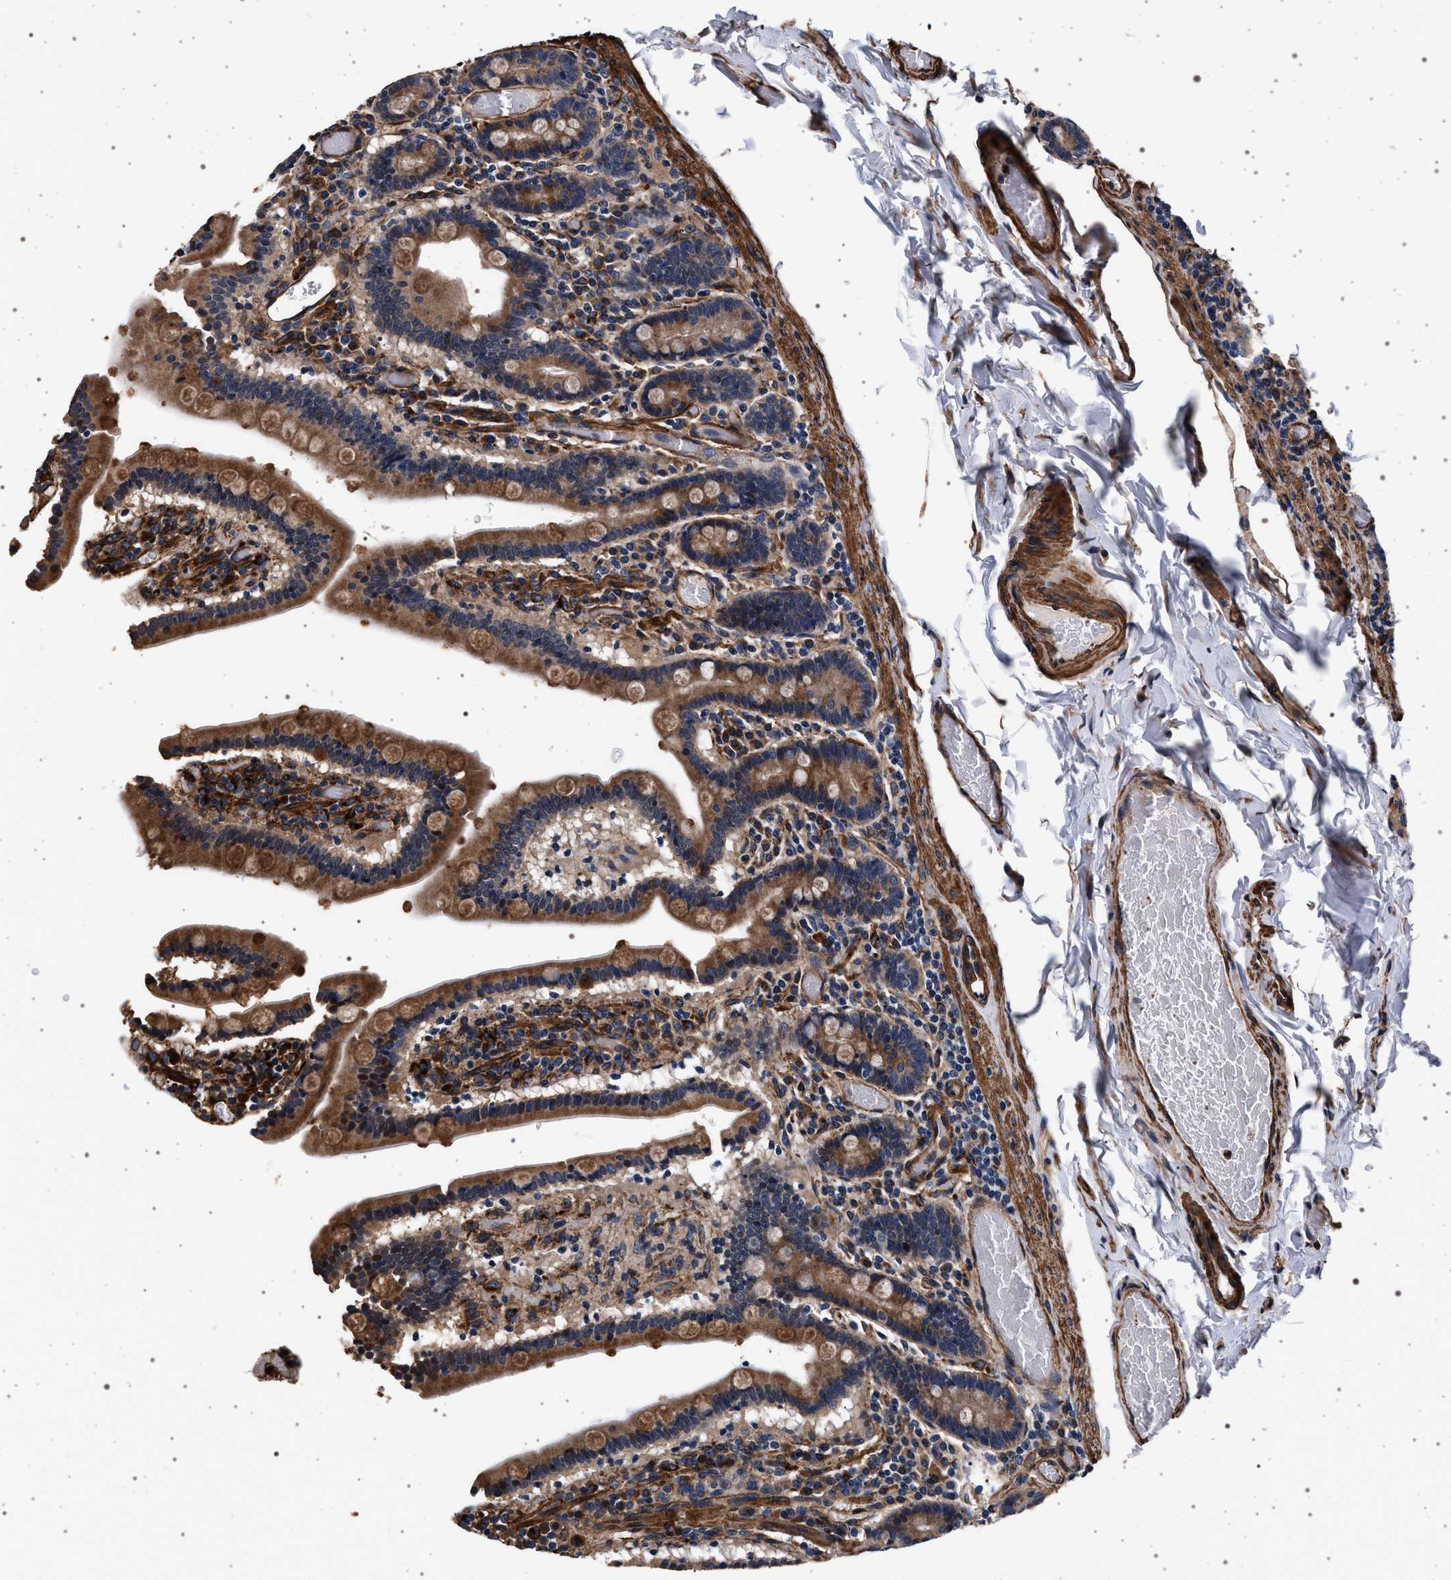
{"staining": {"intensity": "moderate", "quantity": ">75%", "location": "cytoplasmic/membranous"}, "tissue": "duodenum", "cell_type": "Glandular cells", "image_type": "normal", "snomed": [{"axis": "morphology", "description": "Normal tissue, NOS"}, {"axis": "topography", "description": "Duodenum"}], "caption": "Protein analysis of benign duodenum shows moderate cytoplasmic/membranous staining in approximately >75% of glandular cells. (Brightfield microscopy of DAB IHC at high magnification).", "gene": "KCNK6", "patient": {"sex": "female", "age": 53}}